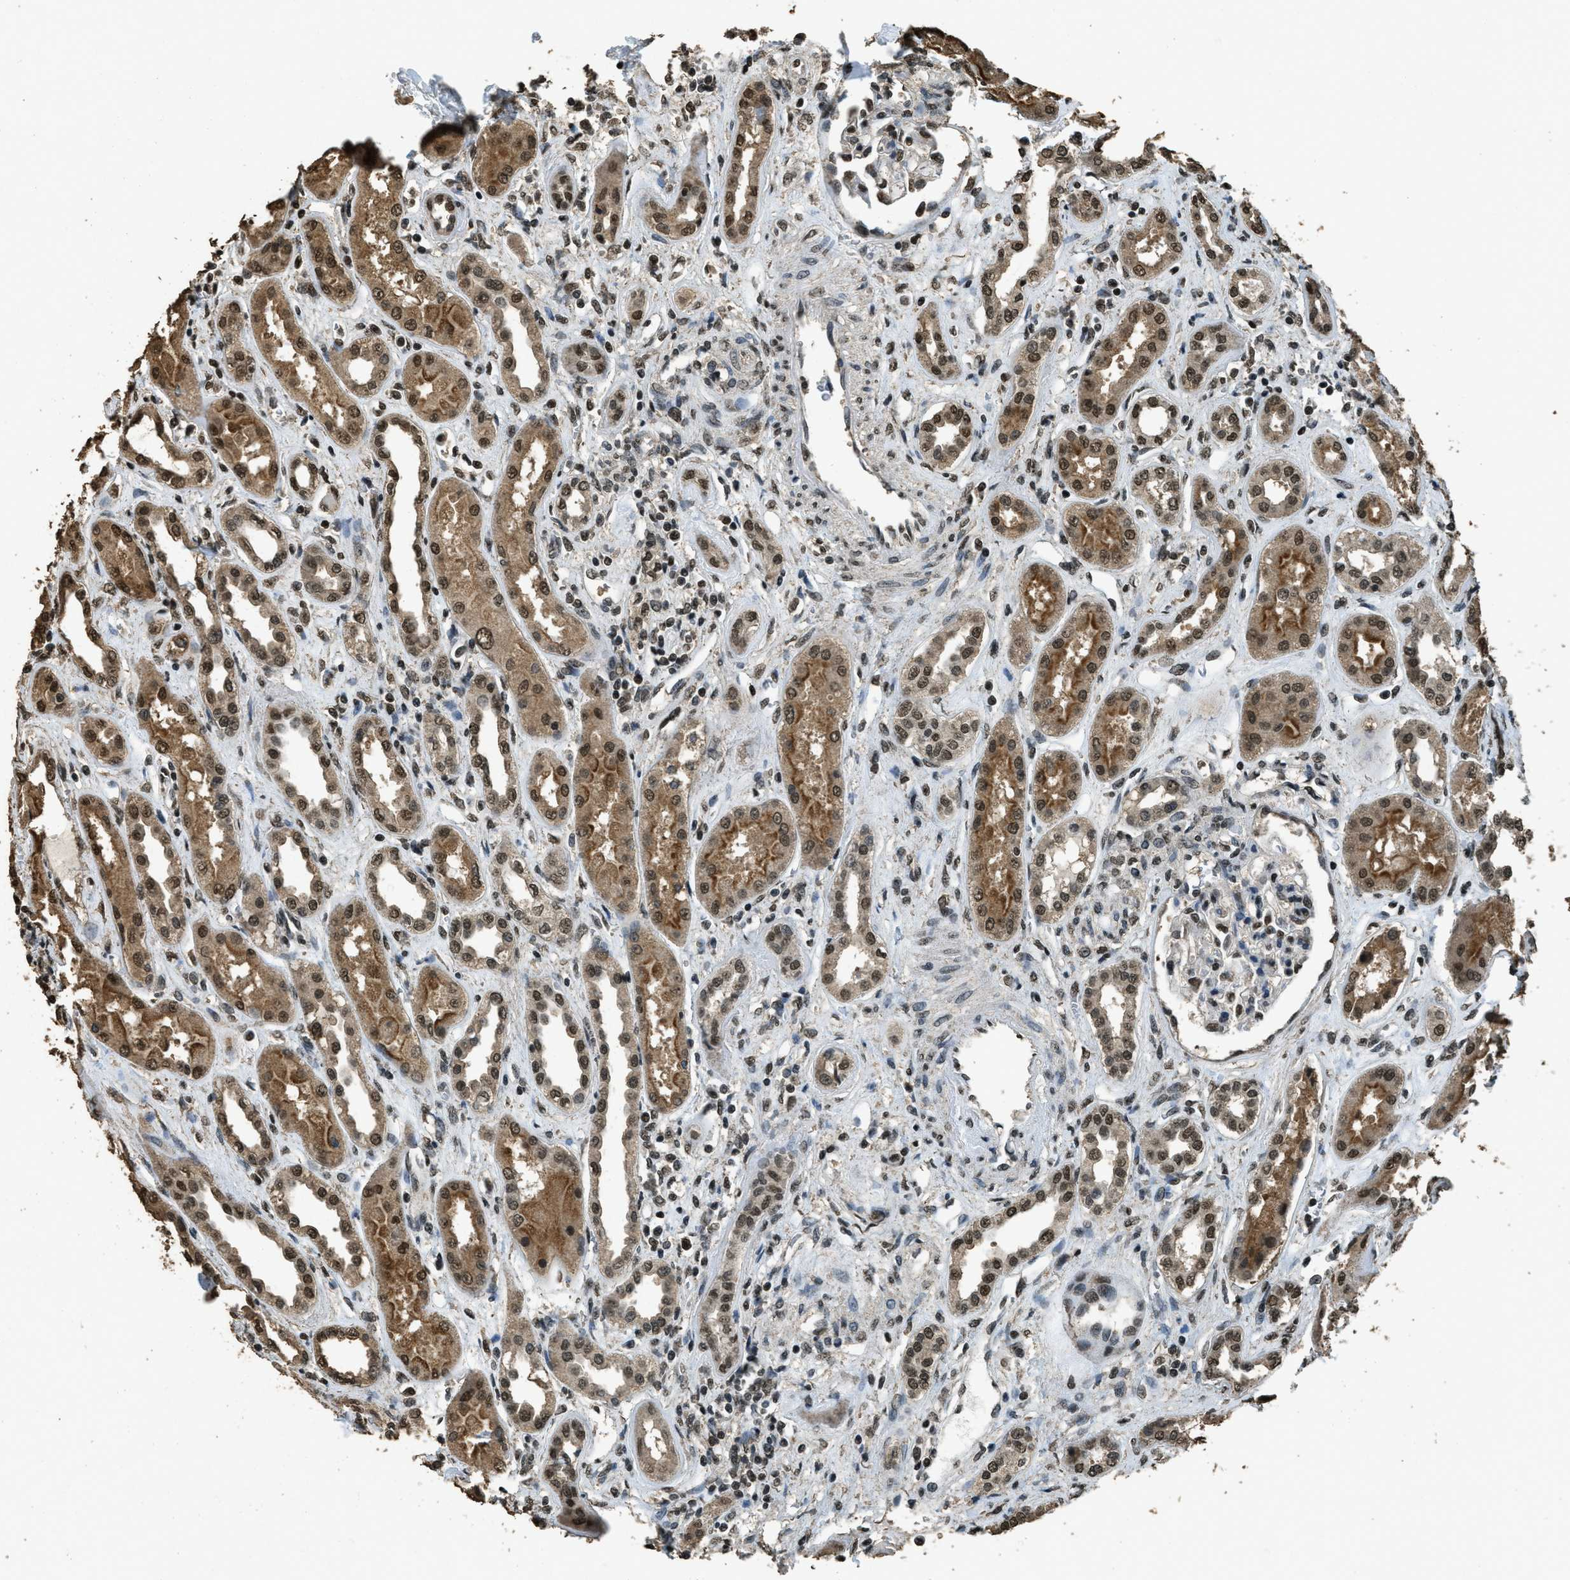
{"staining": {"intensity": "moderate", "quantity": ">75%", "location": "nuclear"}, "tissue": "kidney", "cell_type": "Cells in glomeruli", "image_type": "normal", "snomed": [{"axis": "morphology", "description": "Normal tissue, NOS"}, {"axis": "topography", "description": "Kidney"}], "caption": "IHC of normal kidney demonstrates medium levels of moderate nuclear positivity in approximately >75% of cells in glomeruli. Using DAB (3,3'-diaminobenzidine) (brown) and hematoxylin (blue) stains, captured at high magnification using brightfield microscopy.", "gene": "MYB", "patient": {"sex": "male", "age": 59}}